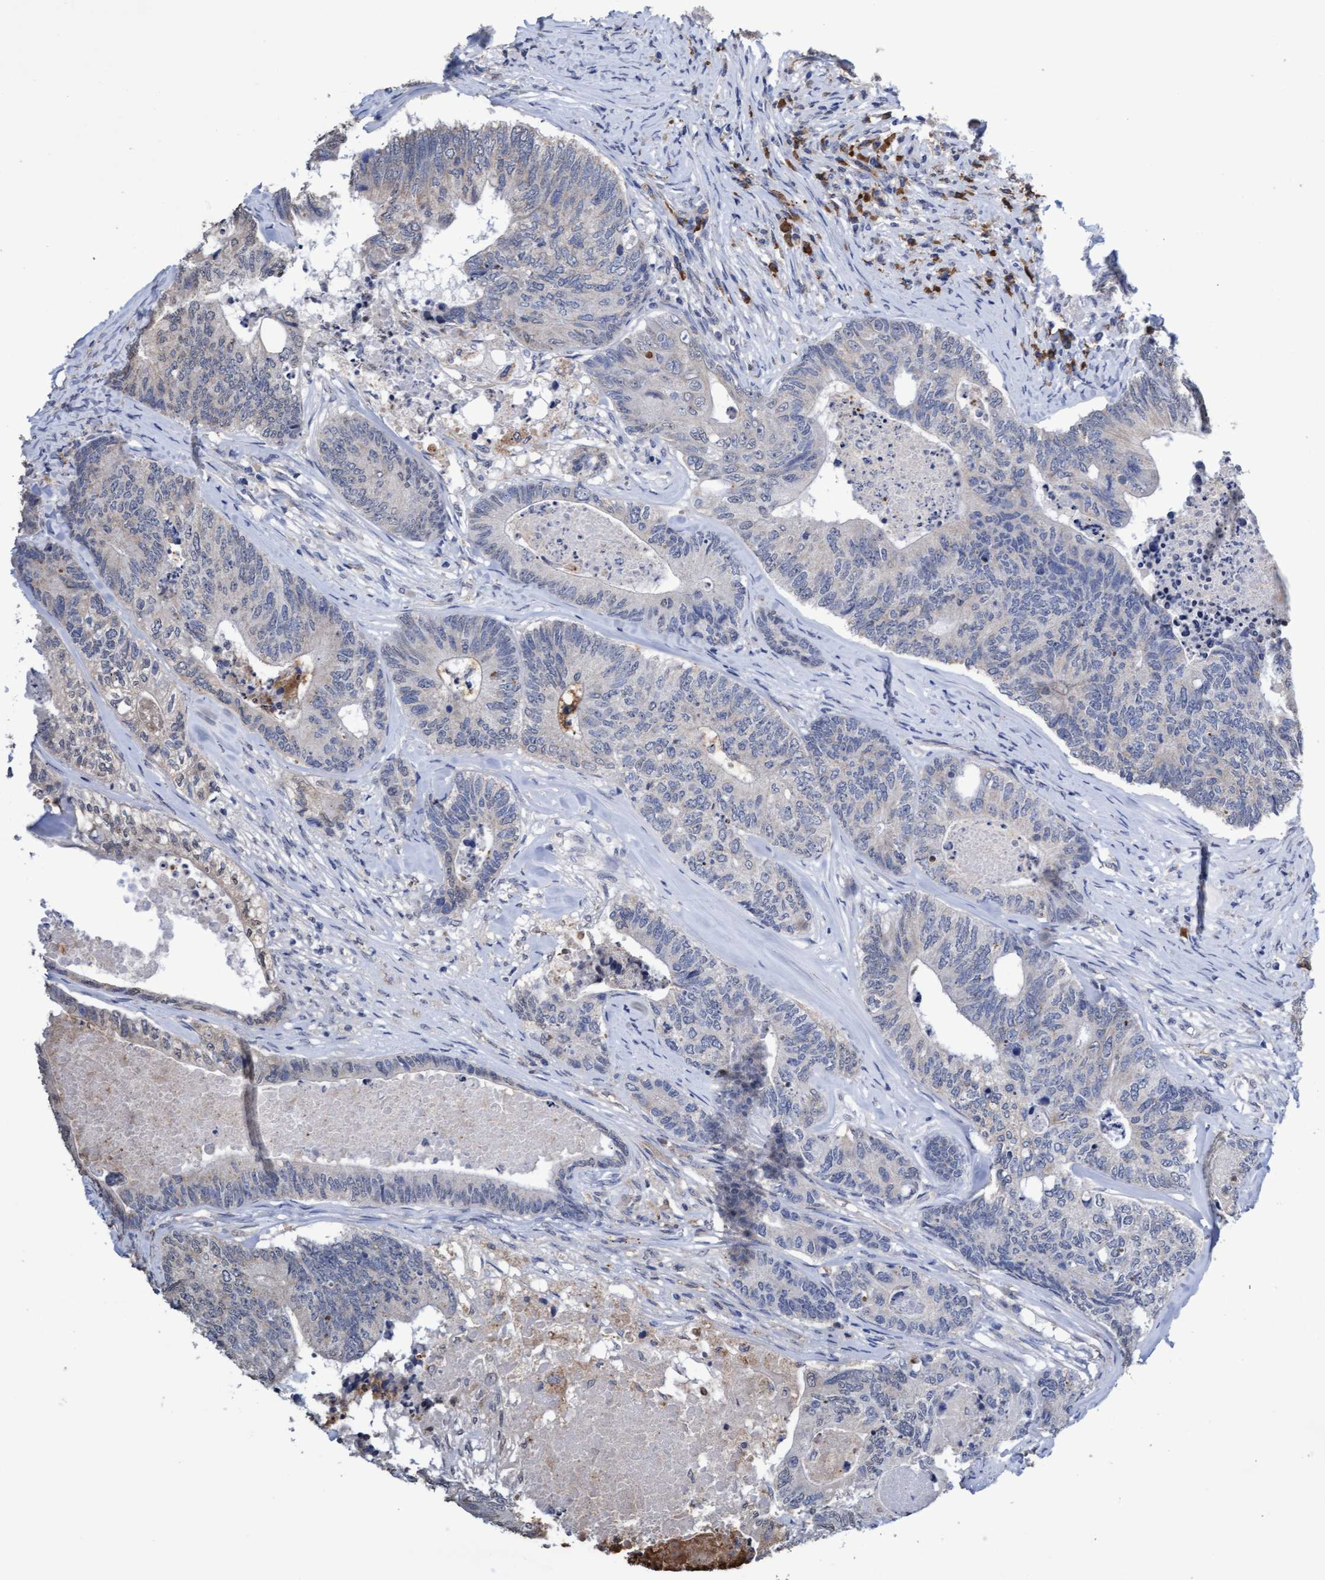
{"staining": {"intensity": "negative", "quantity": "none", "location": "none"}, "tissue": "colorectal cancer", "cell_type": "Tumor cells", "image_type": "cancer", "snomed": [{"axis": "morphology", "description": "Adenocarcinoma, NOS"}, {"axis": "topography", "description": "Colon"}], "caption": "Colorectal adenocarcinoma stained for a protein using immunohistochemistry (IHC) demonstrates no positivity tumor cells.", "gene": "GPR39", "patient": {"sex": "female", "age": 67}}